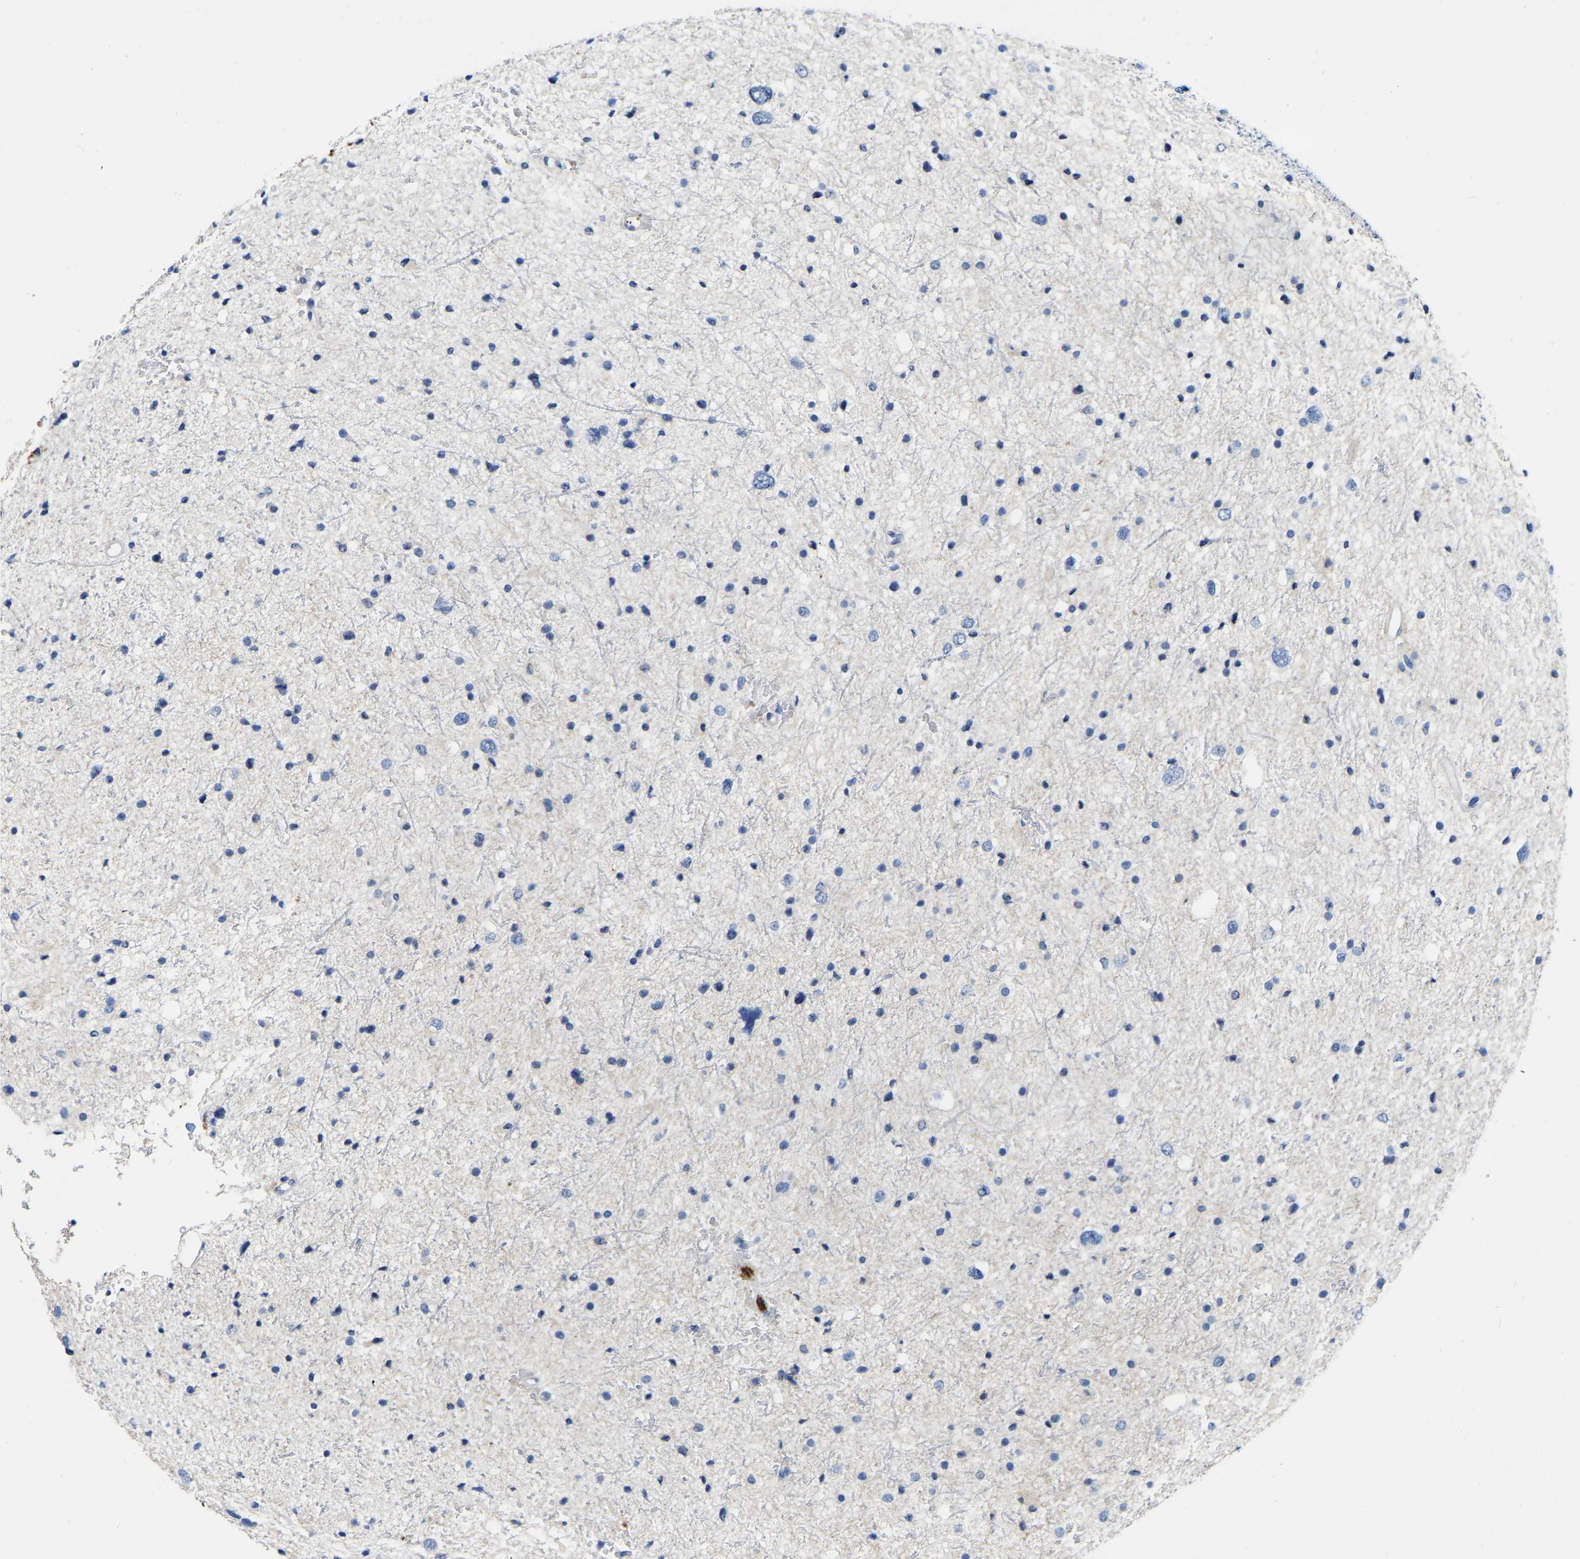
{"staining": {"intensity": "negative", "quantity": "none", "location": "none"}, "tissue": "glioma", "cell_type": "Tumor cells", "image_type": "cancer", "snomed": [{"axis": "morphology", "description": "Glioma, malignant, Low grade"}, {"axis": "topography", "description": "Brain"}], "caption": "A high-resolution histopathology image shows IHC staining of malignant low-grade glioma, which reveals no significant staining in tumor cells.", "gene": "RAB27B", "patient": {"sex": "female", "age": 37}}